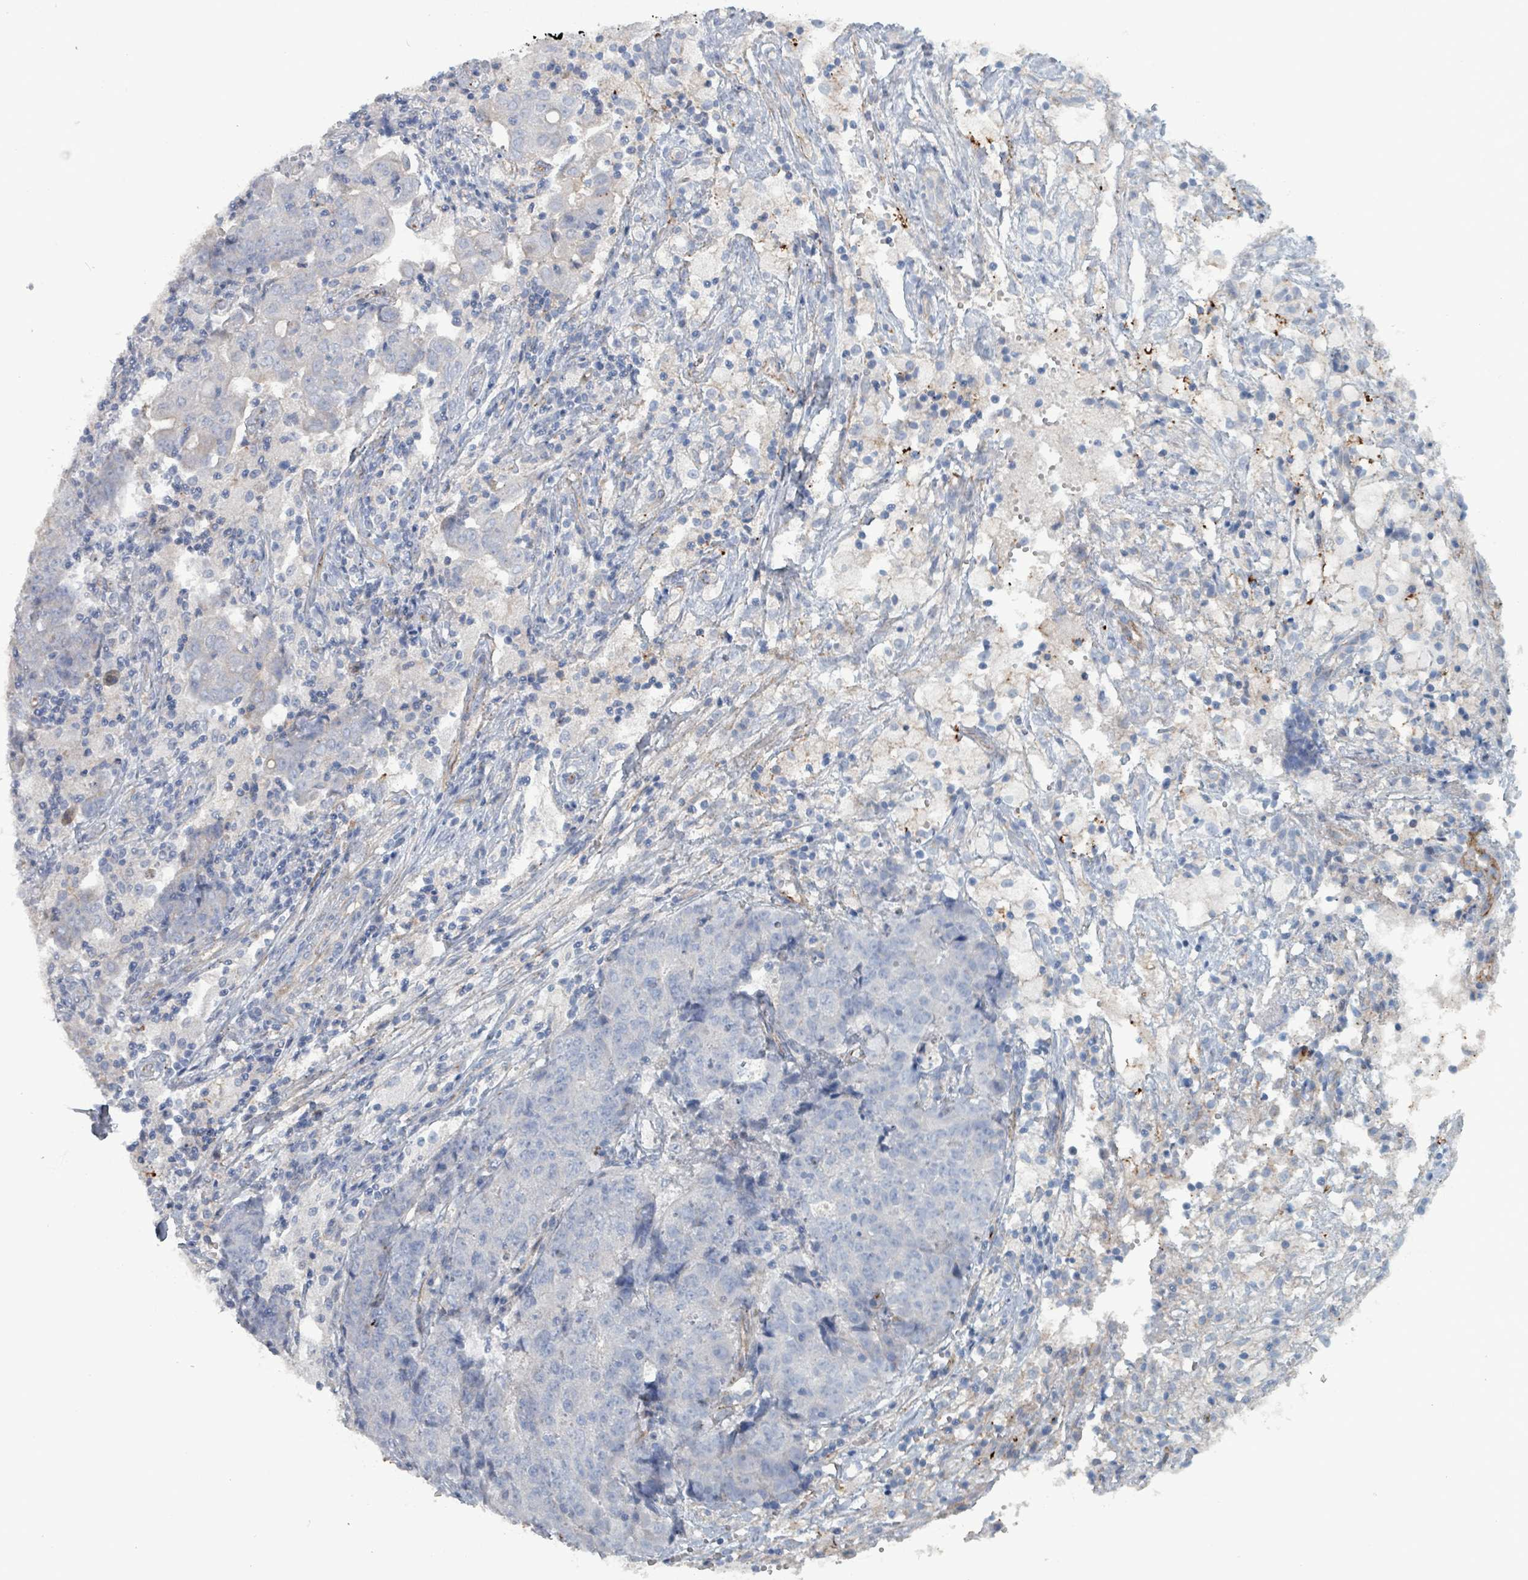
{"staining": {"intensity": "negative", "quantity": "none", "location": "none"}, "tissue": "ovarian cancer", "cell_type": "Tumor cells", "image_type": "cancer", "snomed": [{"axis": "morphology", "description": "Carcinoma, endometroid"}, {"axis": "topography", "description": "Ovary"}], "caption": "Human ovarian cancer stained for a protein using IHC exhibits no positivity in tumor cells.", "gene": "TAAR5", "patient": {"sex": "female", "age": 42}}